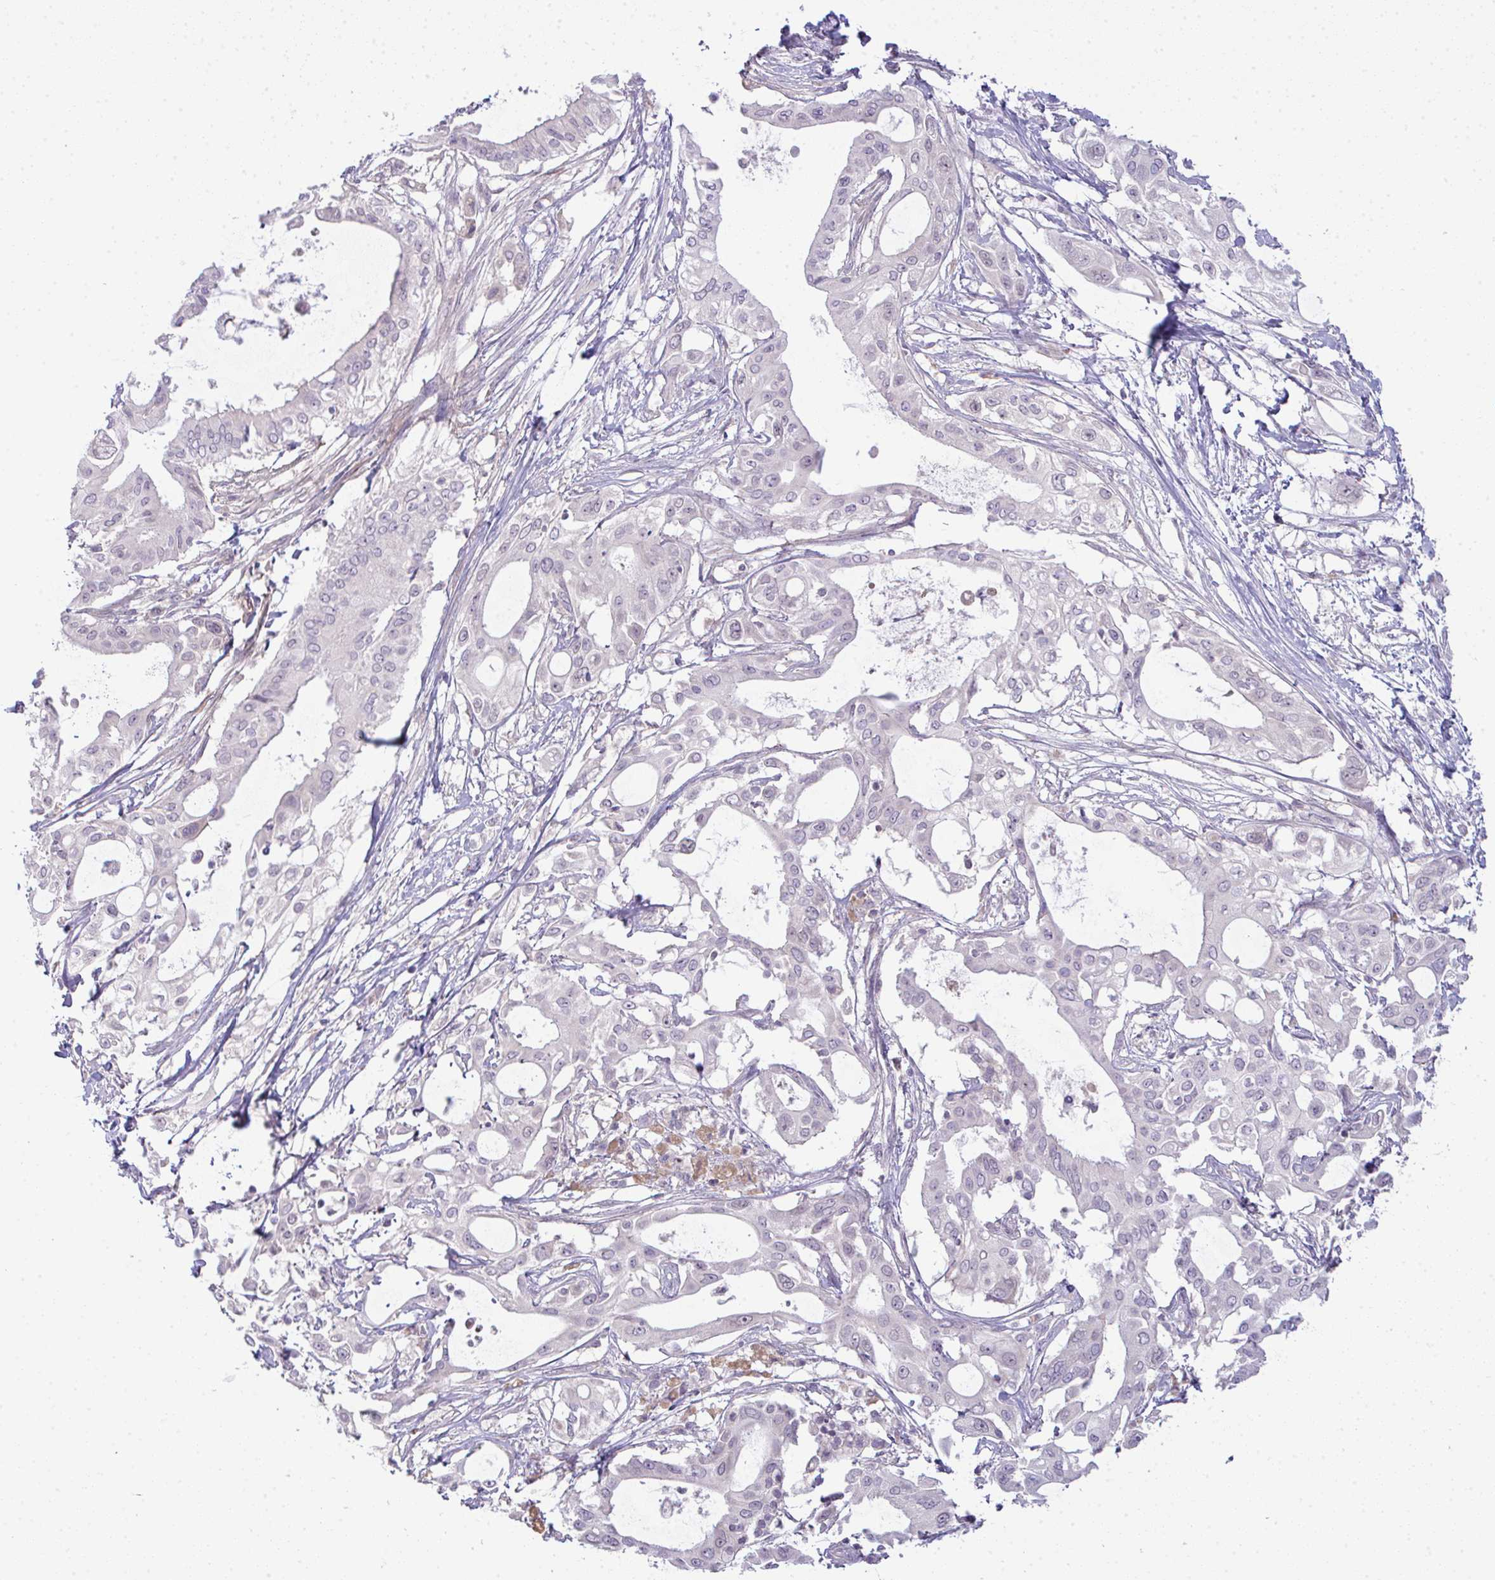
{"staining": {"intensity": "negative", "quantity": "none", "location": "none"}, "tissue": "pancreatic cancer", "cell_type": "Tumor cells", "image_type": "cancer", "snomed": [{"axis": "morphology", "description": "Adenocarcinoma, NOS"}, {"axis": "topography", "description": "Pancreas"}], "caption": "Tumor cells are negative for brown protein staining in pancreatic cancer.", "gene": "CSE1L", "patient": {"sex": "female", "age": 68}}